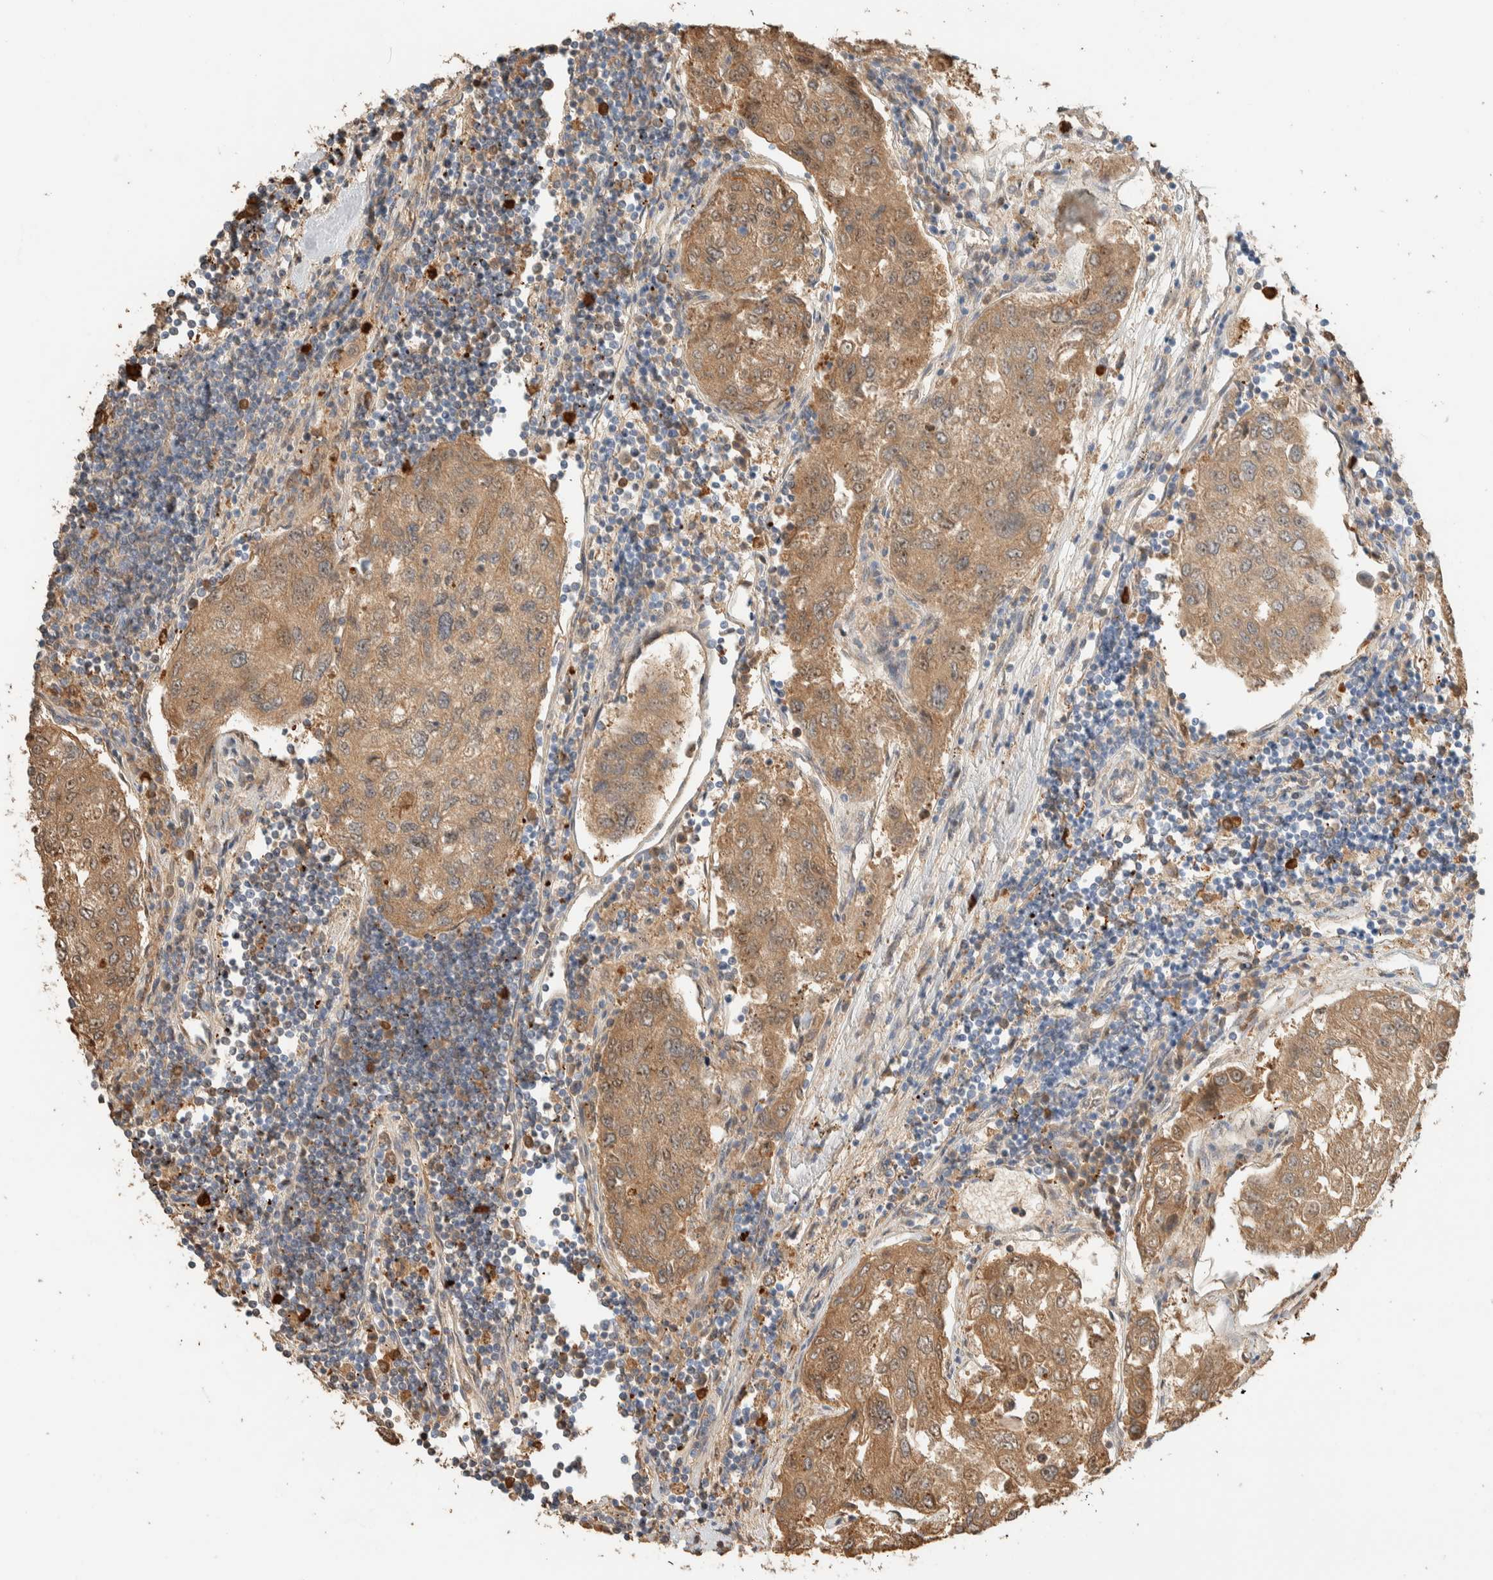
{"staining": {"intensity": "moderate", "quantity": ">75%", "location": "cytoplasmic/membranous"}, "tissue": "urothelial cancer", "cell_type": "Tumor cells", "image_type": "cancer", "snomed": [{"axis": "morphology", "description": "Urothelial carcinoma, High grade"}, {"axis": "topography", "description": "Lymph node"}, {"axis": "topography", "description": "Urinary bladder"}], "caption": "There is medium levels of moderate cytoplasmic/membranous expression in tumor cells of high-grade urothelial carcinoma, as demonstrated by immunohistochemical staining (brown color).", "gene": "SETD4", "patient": {"sex": "male", "age": 51}}